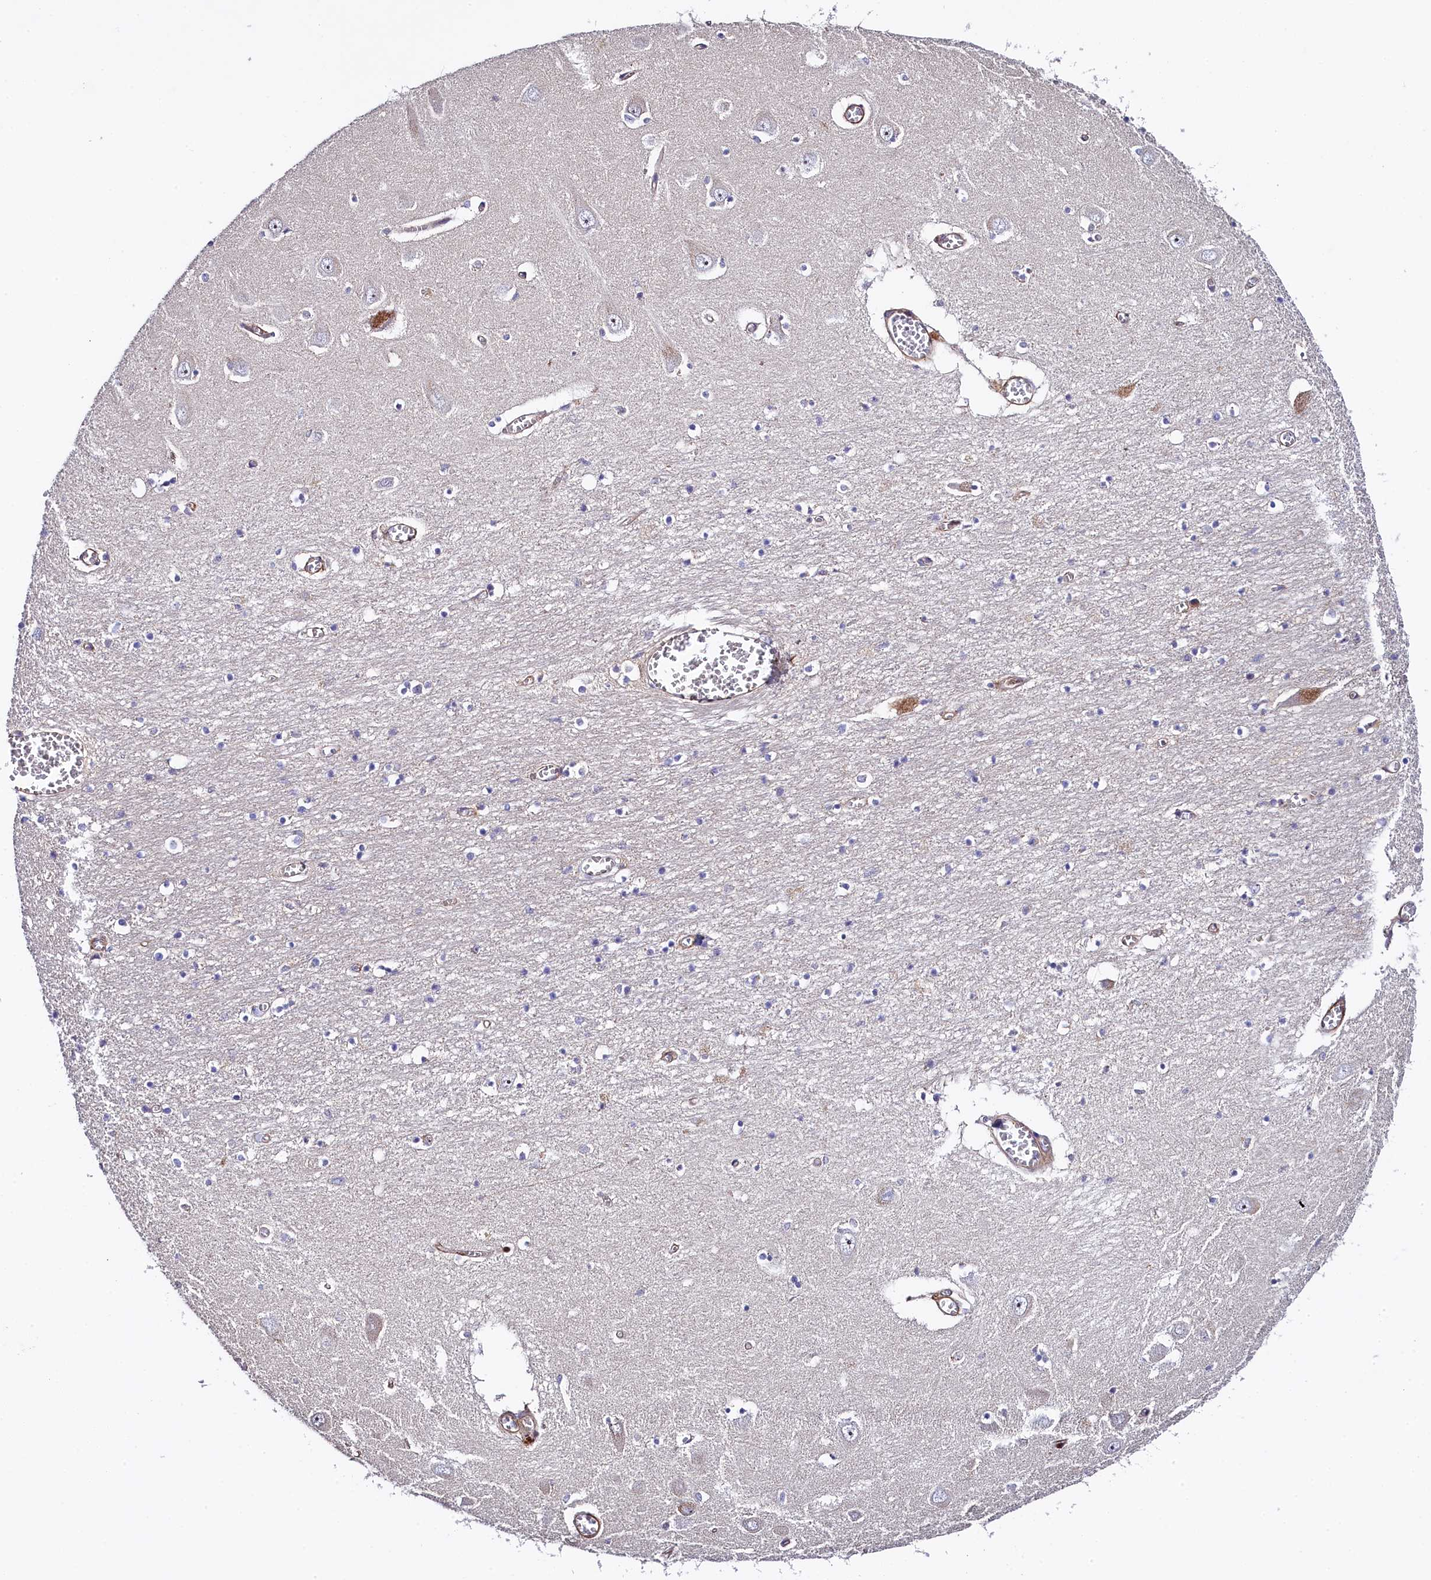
{"staining": {"intensity": "negative", "quantity": "none", "location": "none"}, "tissue": "hippocampus", "cell_type": "Glial cells", "image_type": "normal", "snomed": [{"axis": "morphology", "description": "Normal tissue, NOS"}, {"axis": "topography", "description": "Hippocampus"}], "caption": "An IHC micrograph of benign hippocampus is shown. There is no staining in glial cells of hippocampus. The staining was performed using DAB to visualize the protein expression in brown, while the nuclei were stained in blue with hematoxylin (Magnification: 20x).", "gene": "TGDS", "patient": {"sex": "male", "age": 70}}